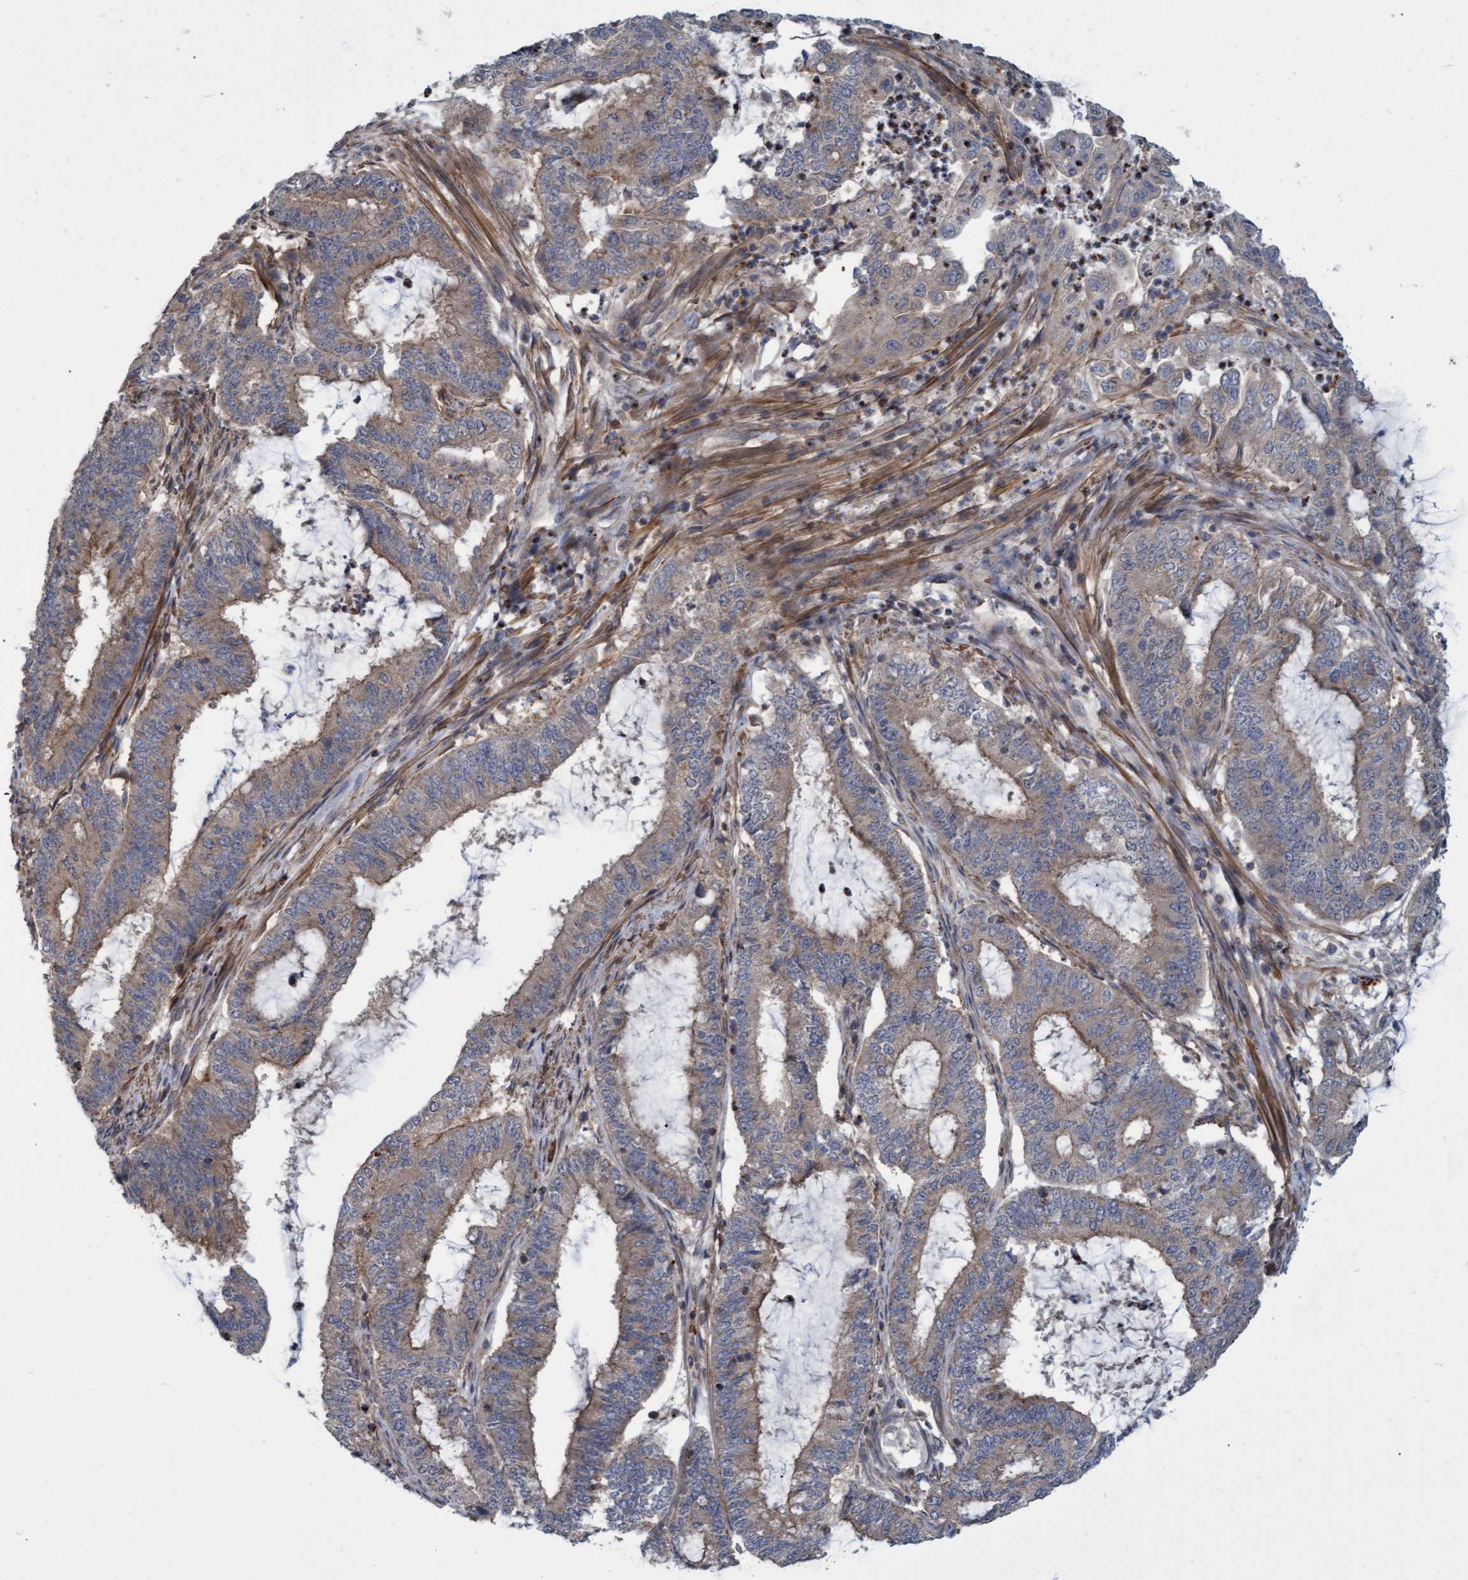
{"staining": {"intensity": "weak", "quantity": ">75%", "location": "cytoplasmic/membranous"}, "tissue": "endometrial cancer", "cell_type": "Tumor cells", "image_type": "cancer", "snomed": [{"axis": "morphology", "description": "Adenocarcinoma, NOS"}, {"axis": "topography", "description": "Endometrium"}], "caption": "Human endometrial cancer stained with a brown dye displays weak cytoplasmic/membranous positive staining in about >75% of tumor cells.", "gene": "NAA15", "patient": {"sex": "female", "age": 51}}